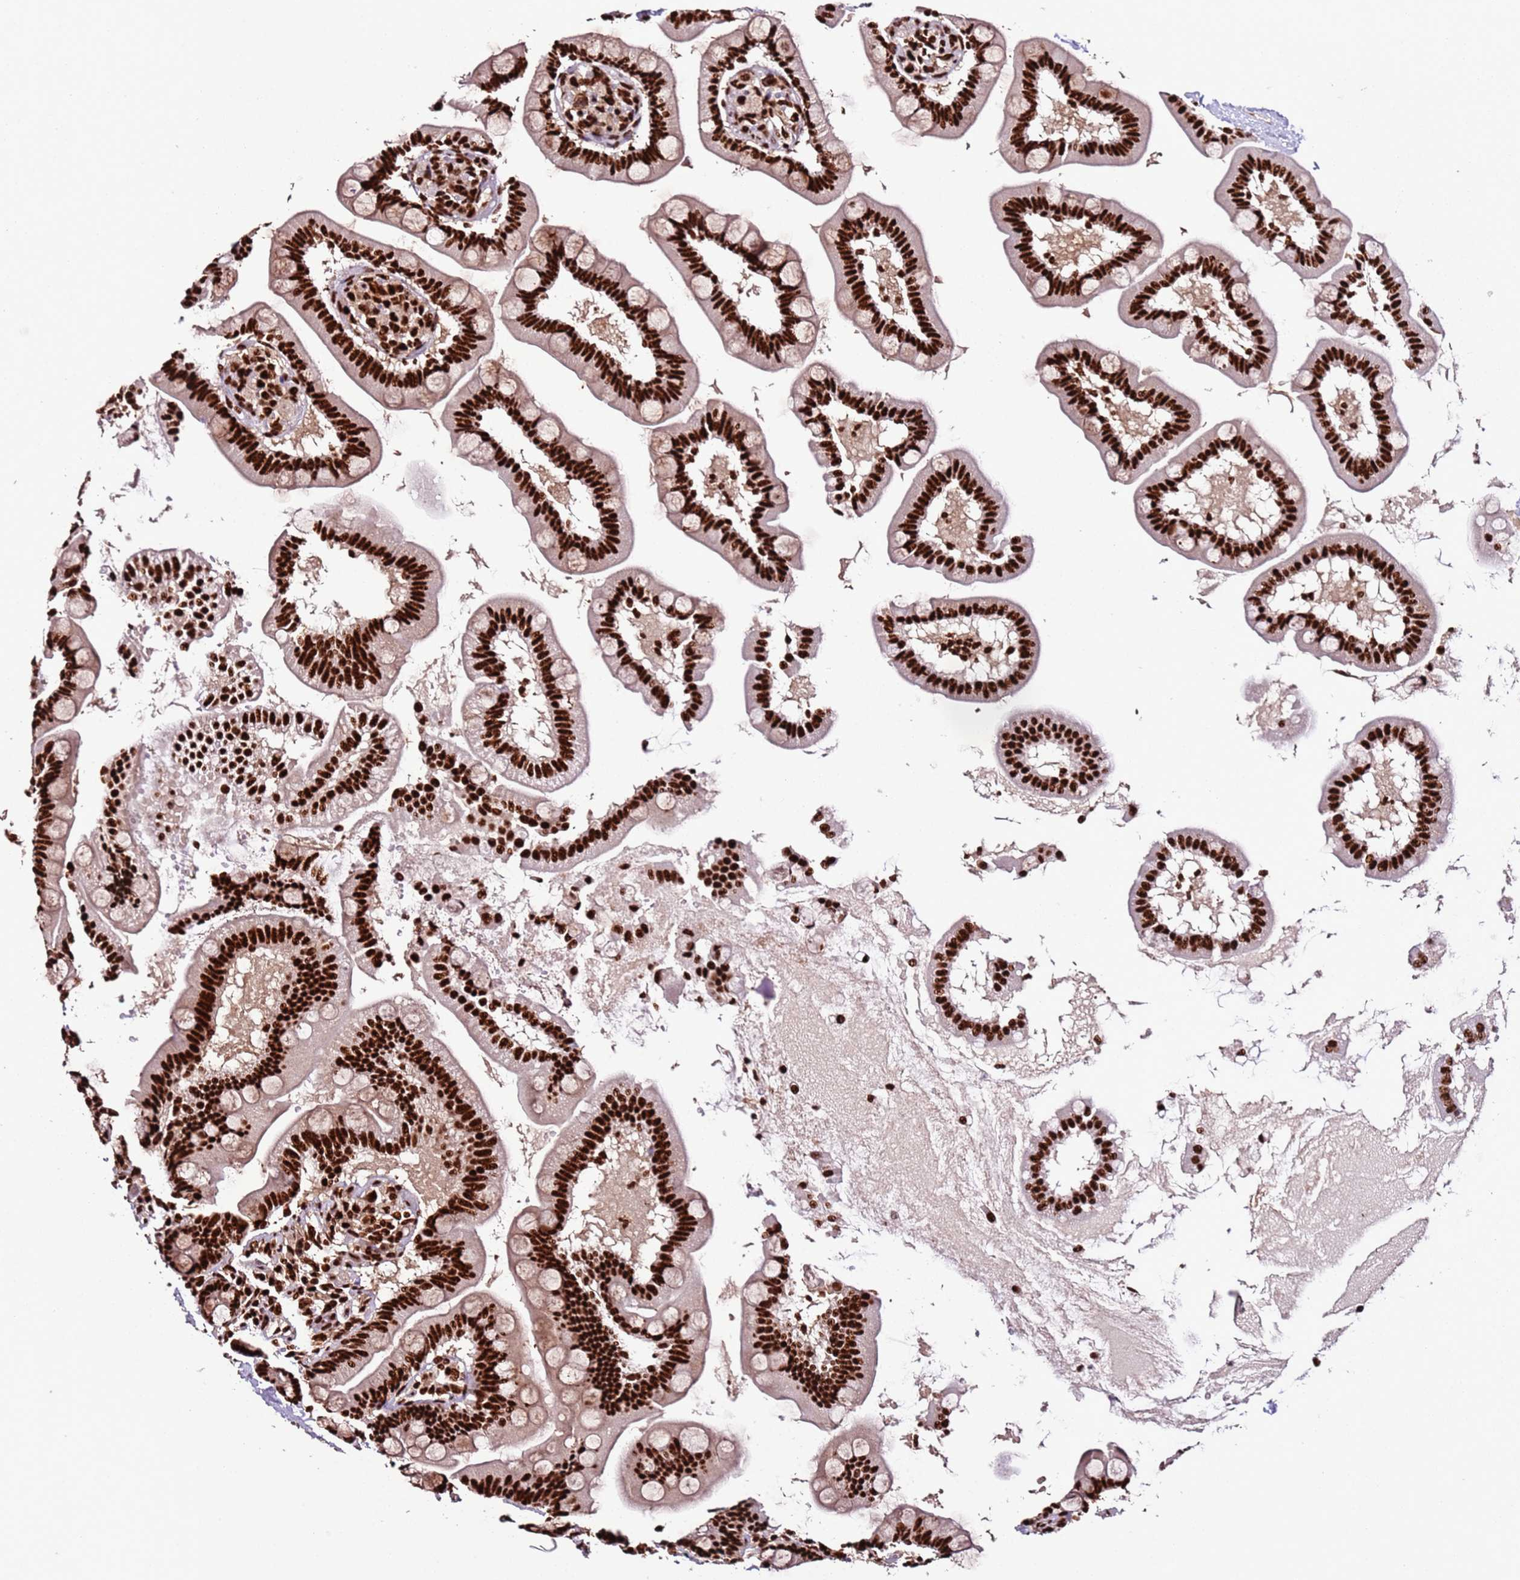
{"staining": {"intensity": "strong", "quantity": ">75%", "location": "nuclear"}, "tissue": "small intestine", "cell_type": "Glandular cells", "image_type": "normal", "snomed": [{"axis": "morphology", "description": "Normal tissue, NOS"}, {"axis": "topography", "description": "Small intestine"}], "caption": "Immunohistochemistry micrograph of benign small intestine stained for a protein (brown), which exhibits high levels of strong nuclear positivity in about >75% of glandular cells.", "gene": "C6orf226", "patient": {"sex": "female", "age": 64}}